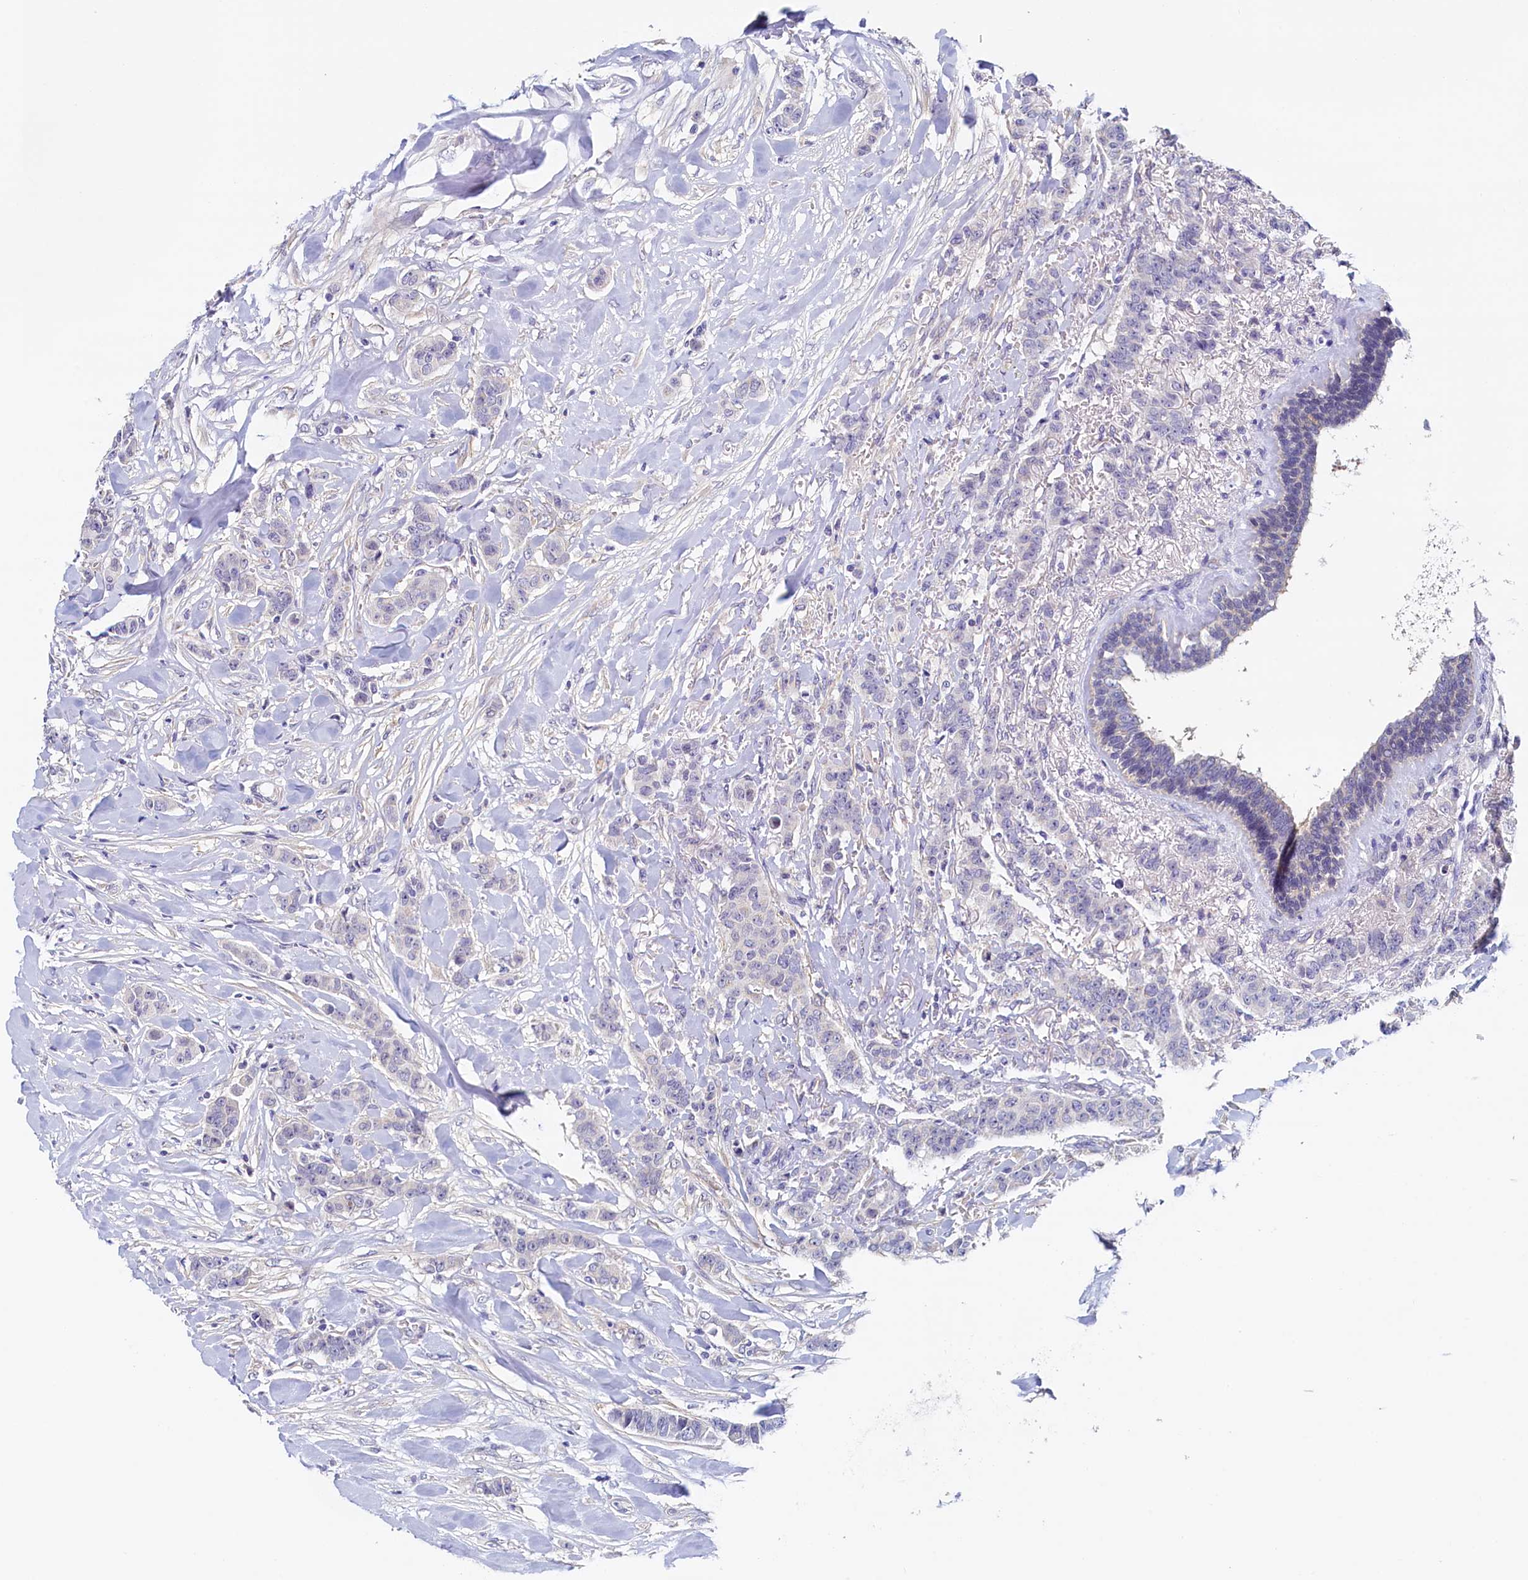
{"staining": {"intensity": "negative", "quantity": "none", "location": "none"}, "tissue": "breast cancer", "cell_type": "Tumor cells", "image_type": "cancer", "snomed": [{"axis": "morphology", "description": "Duct carcinoma"}, {"axis": "topography", "description": "Breast"}], "caption": "The photomicrograph shows no staining of tumor cells in breast cancer.", "gene": "DTD1", "patient": {"sex": "female", "age": 40}}